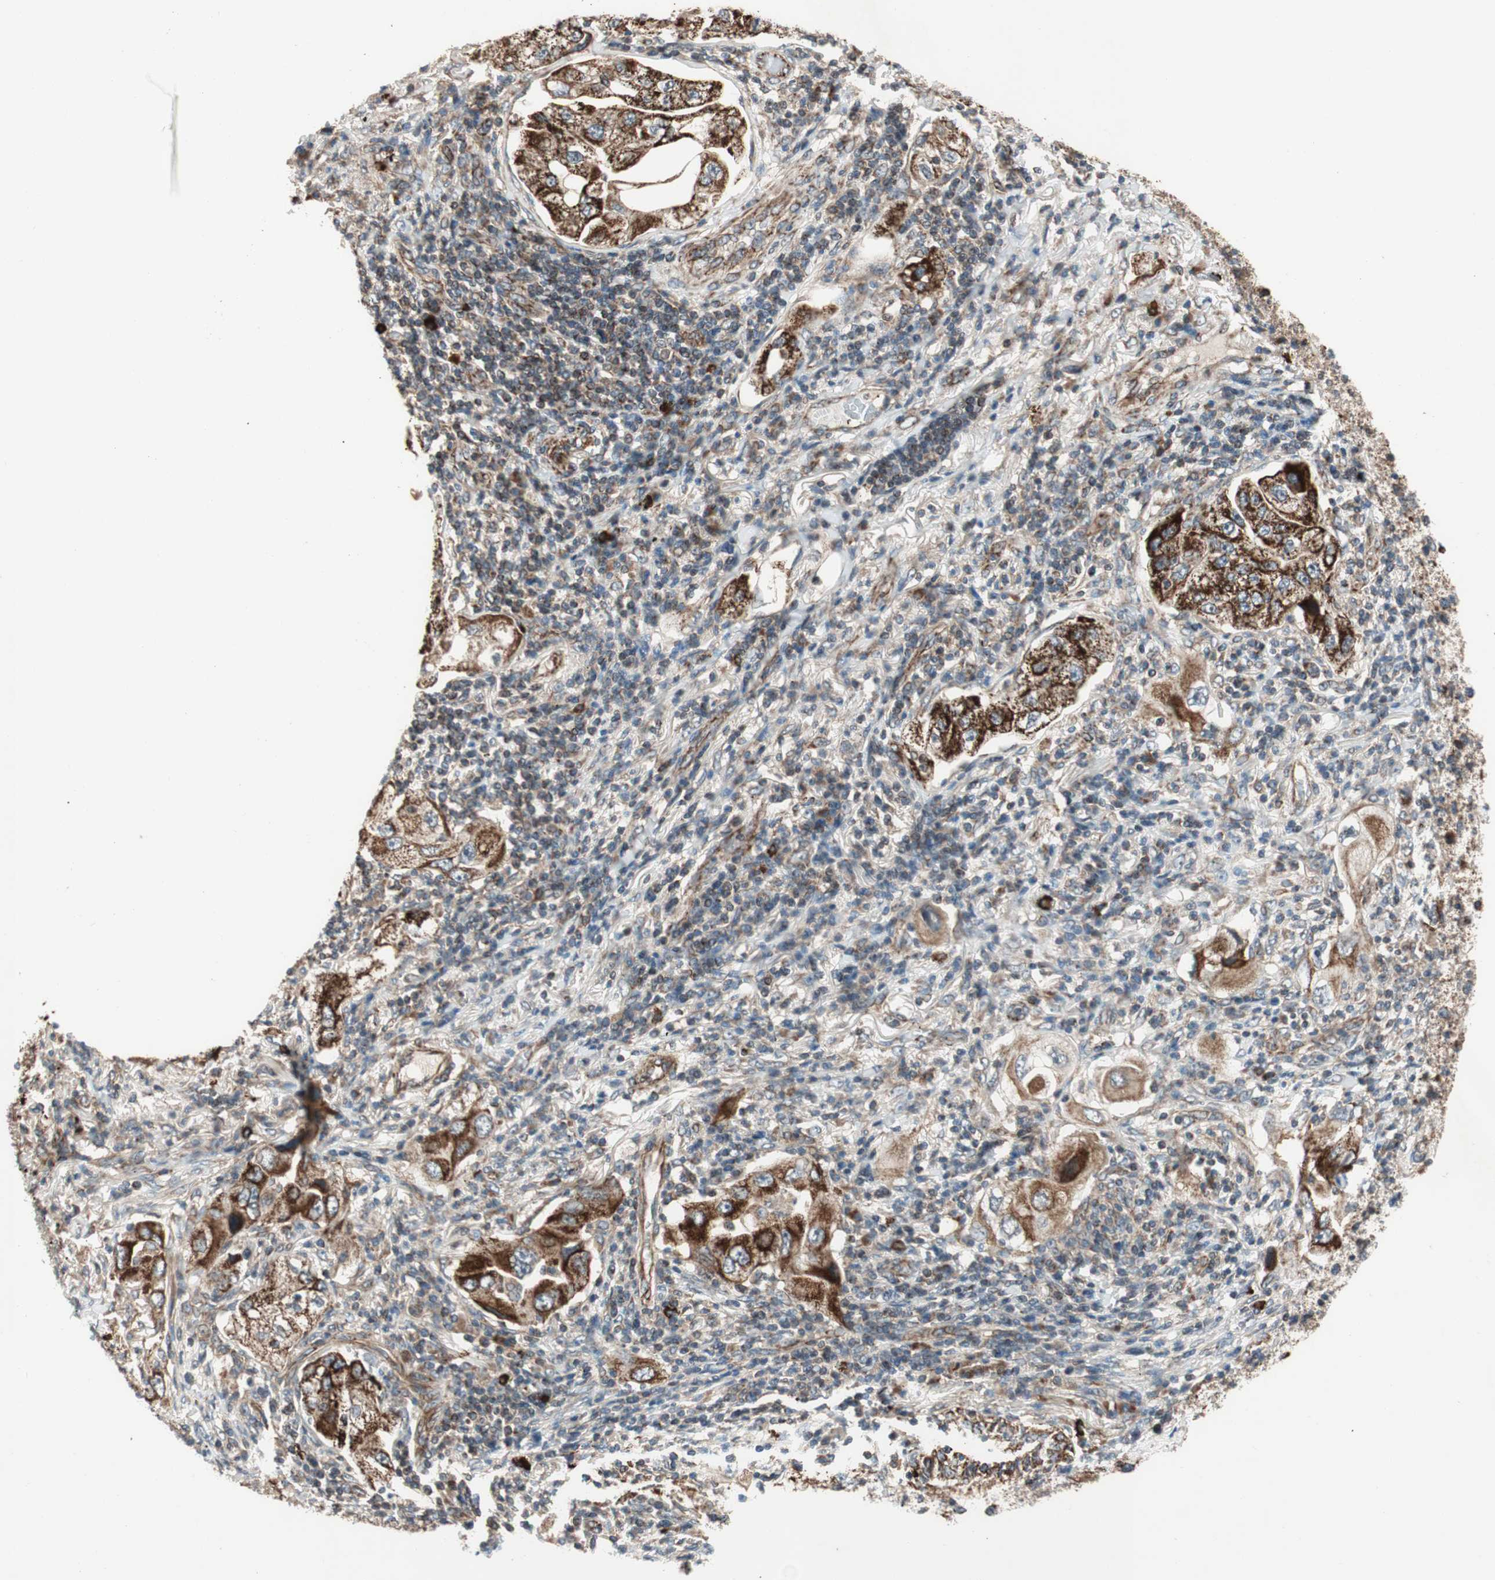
{"staining": {"intensity": "strong", "quantity": ">75%", "location": "cytoplasmic/membranous"}, "tissue": "lung cancer", "cell_type": "Tumor cells", "image_type": "cancer", "snomed": [{"axis": "morphology", "description": "Adenocarcinoma, NOS"}, {"axis": "topography", "description": "Lung"}], "caption": "Immunohistochemistry (IHC) of human lung adenocarcinoma demonstrates high levels of strong cytoplasmic/membranous staining in approximately >75% of tumor cells.", "gene": "AKAP1", "patient": {"sex": "female", "age": 65}}